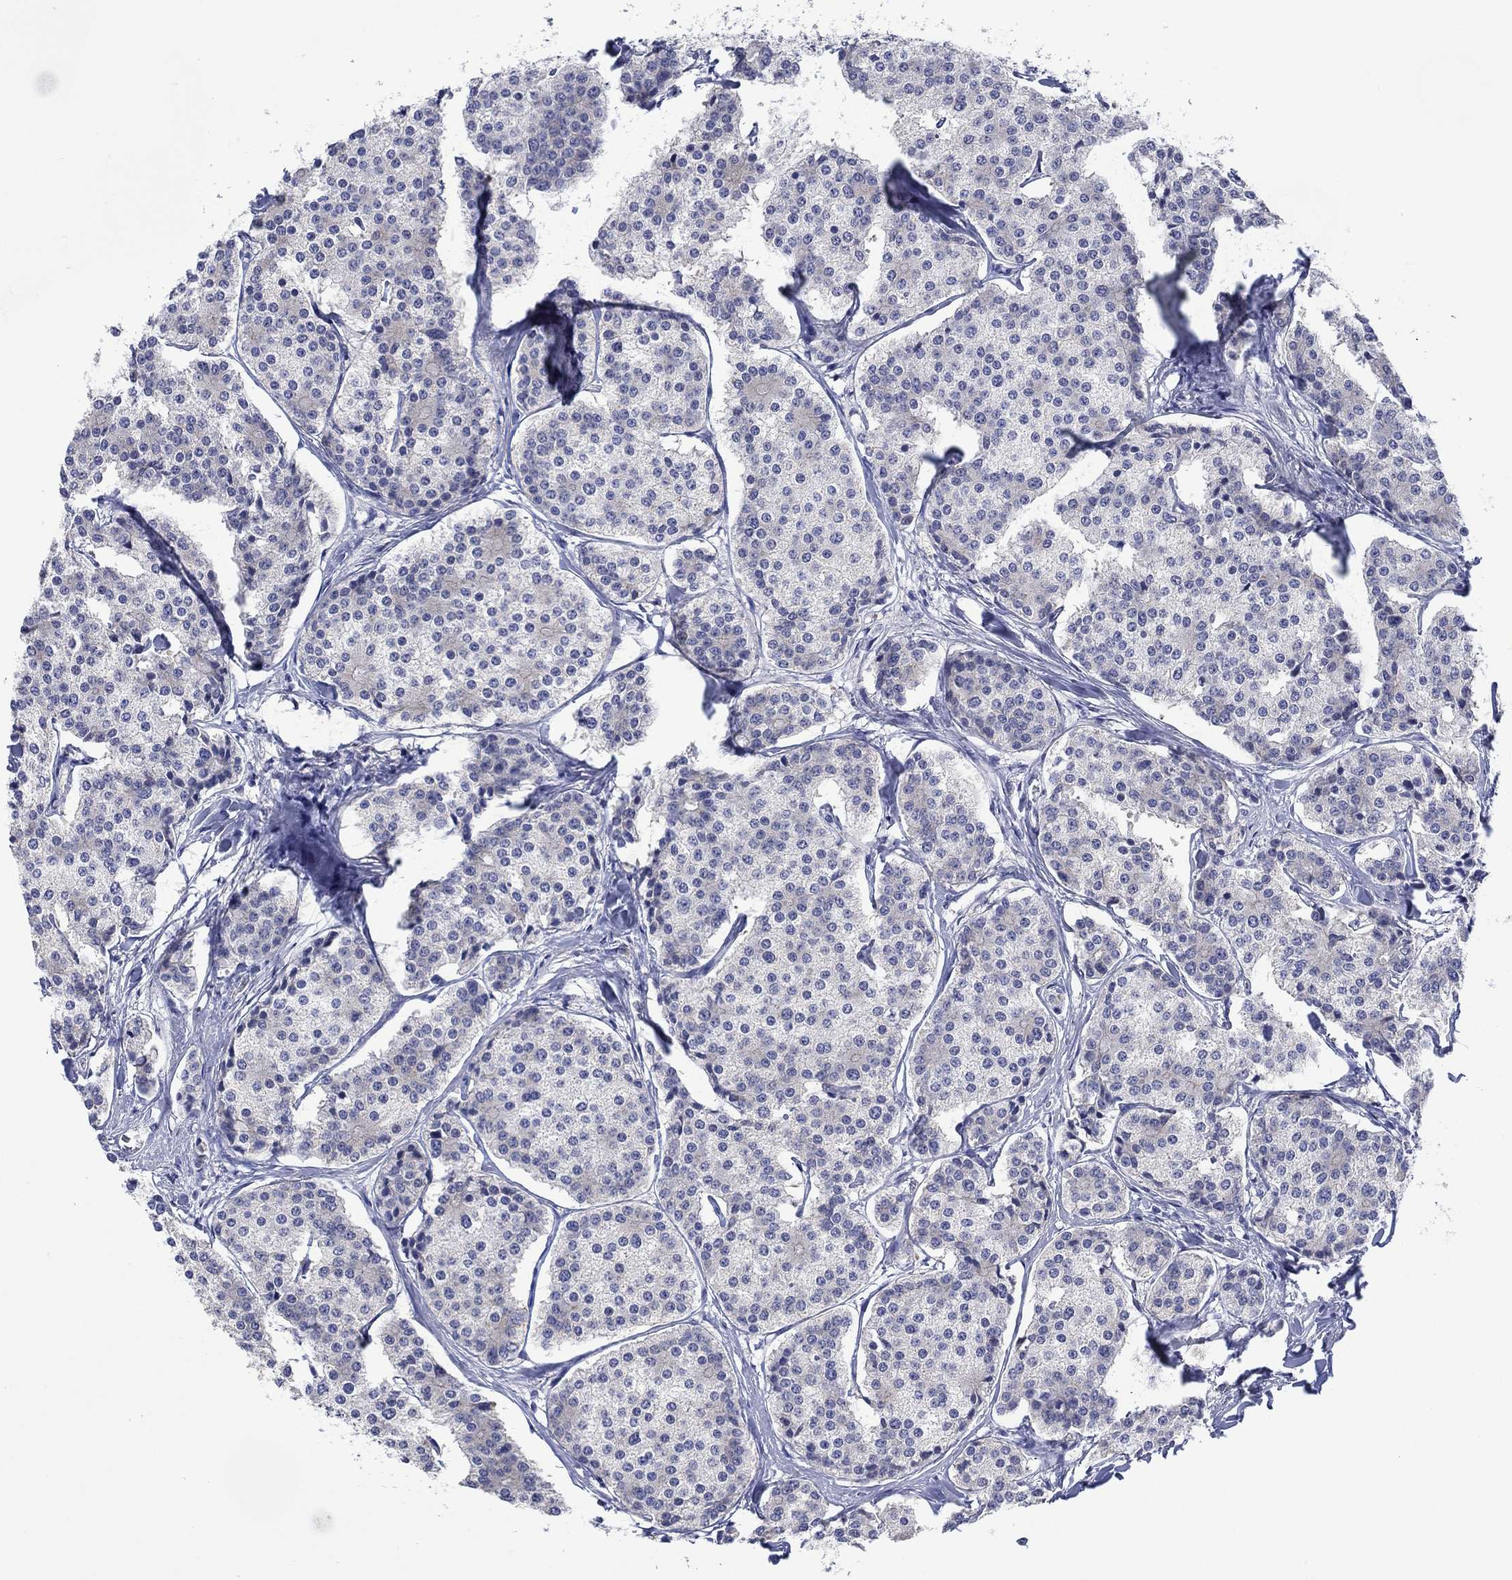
{"staining": {"intensity": "negative", "quantity": "none", "location": "none"}, "tissue": "carcinoid", "cell_type": "Tumor cells", "image_type": "cancer", "snomed": [{"axis": "morphology", "description": "Carcinoid, malignant, NOS"}, {"axis": "topography", "description": "Small intestine"}], "caption": "Carcinoid was stained to show a protein in brown. There is no significant expression in tumor cells.", "gene": "HDC", "patient": {"sex": "female", "age": 65}}